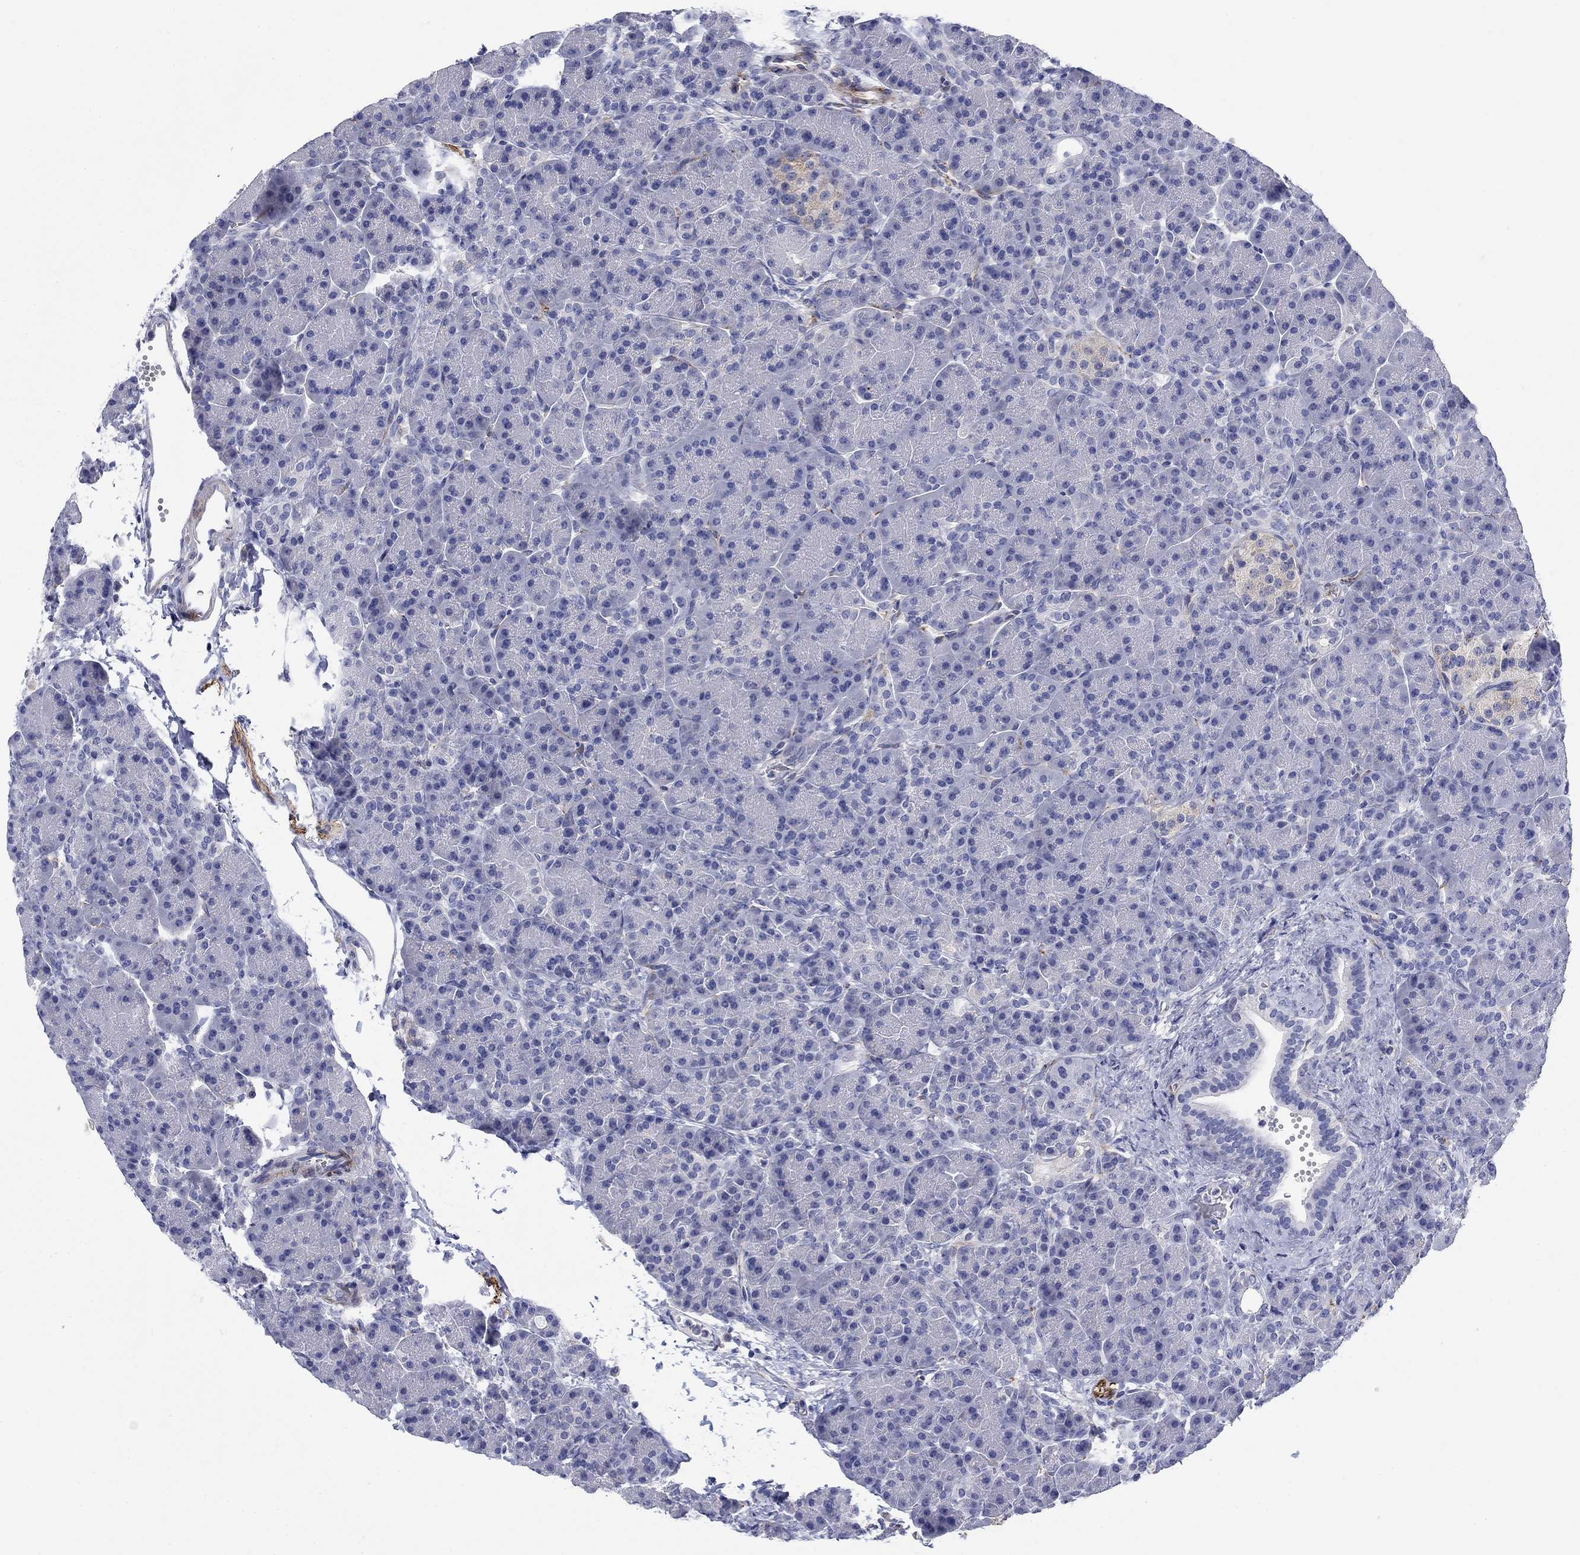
{"staining": {"intensity": "negative", "quantity": "none", "location": "none"}, "tissue": "pancreas", "cell_type": "Exocrine glandular cells", "image_type": "normal", "snomed": [{"axis": "morphology", "description": "Normal tissue, NOS"}, {"axis": "topography", "description": "Pancreas"}], "caption": "Immunohistochemistry image of benign human pancreas stained for a protein (brown), which displays no expression in exocrine glandular cells.", "gene": "PTPRZ1", "patient": {"sex": "female", "age": 63}}